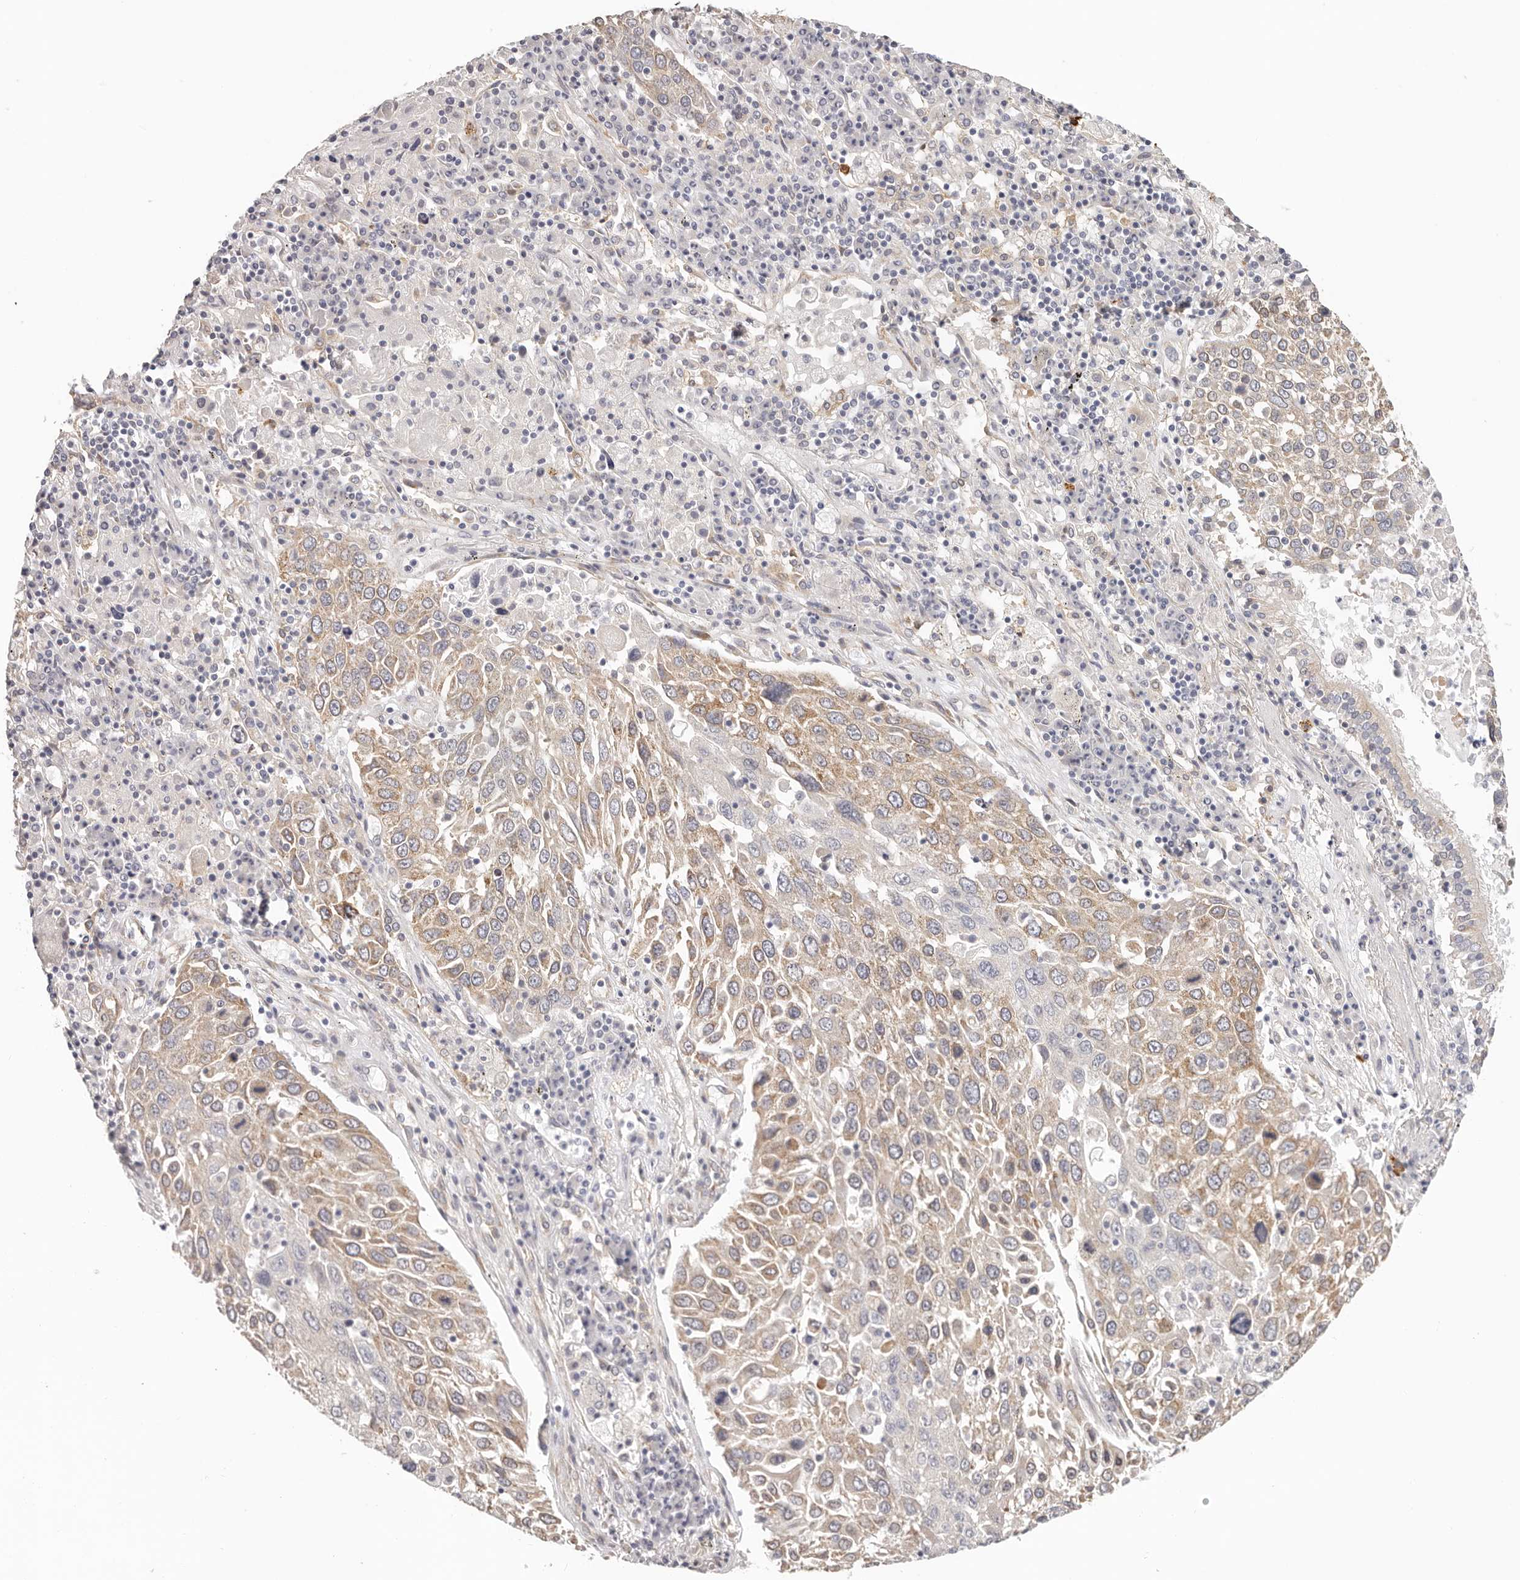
{"staining": {"intensity": "weak", "quantity": ">75%", "location": "cytoplasmic/membranous"}, "tissue": "lung cancer", "cell_type": "Tumor cells", "image_type": "cancer", "snomed": [{"axis": "morphology", "description": "Squamous cell carcinoma, NOS"}, {"axis": "topography", "description": "Lung"}], "caption": "High-magnification brightfield microscopy of lung cancer (squamous cell carcinoma) stained with DAB (brown) and counterstained with hematoxylin (blue). tumor cells exhibit weak cytoplasmic/membranous staining is appreciated in about>75% of cells.", "gene": "AFDN", "patient": {"sex": "male", "age": 65}}